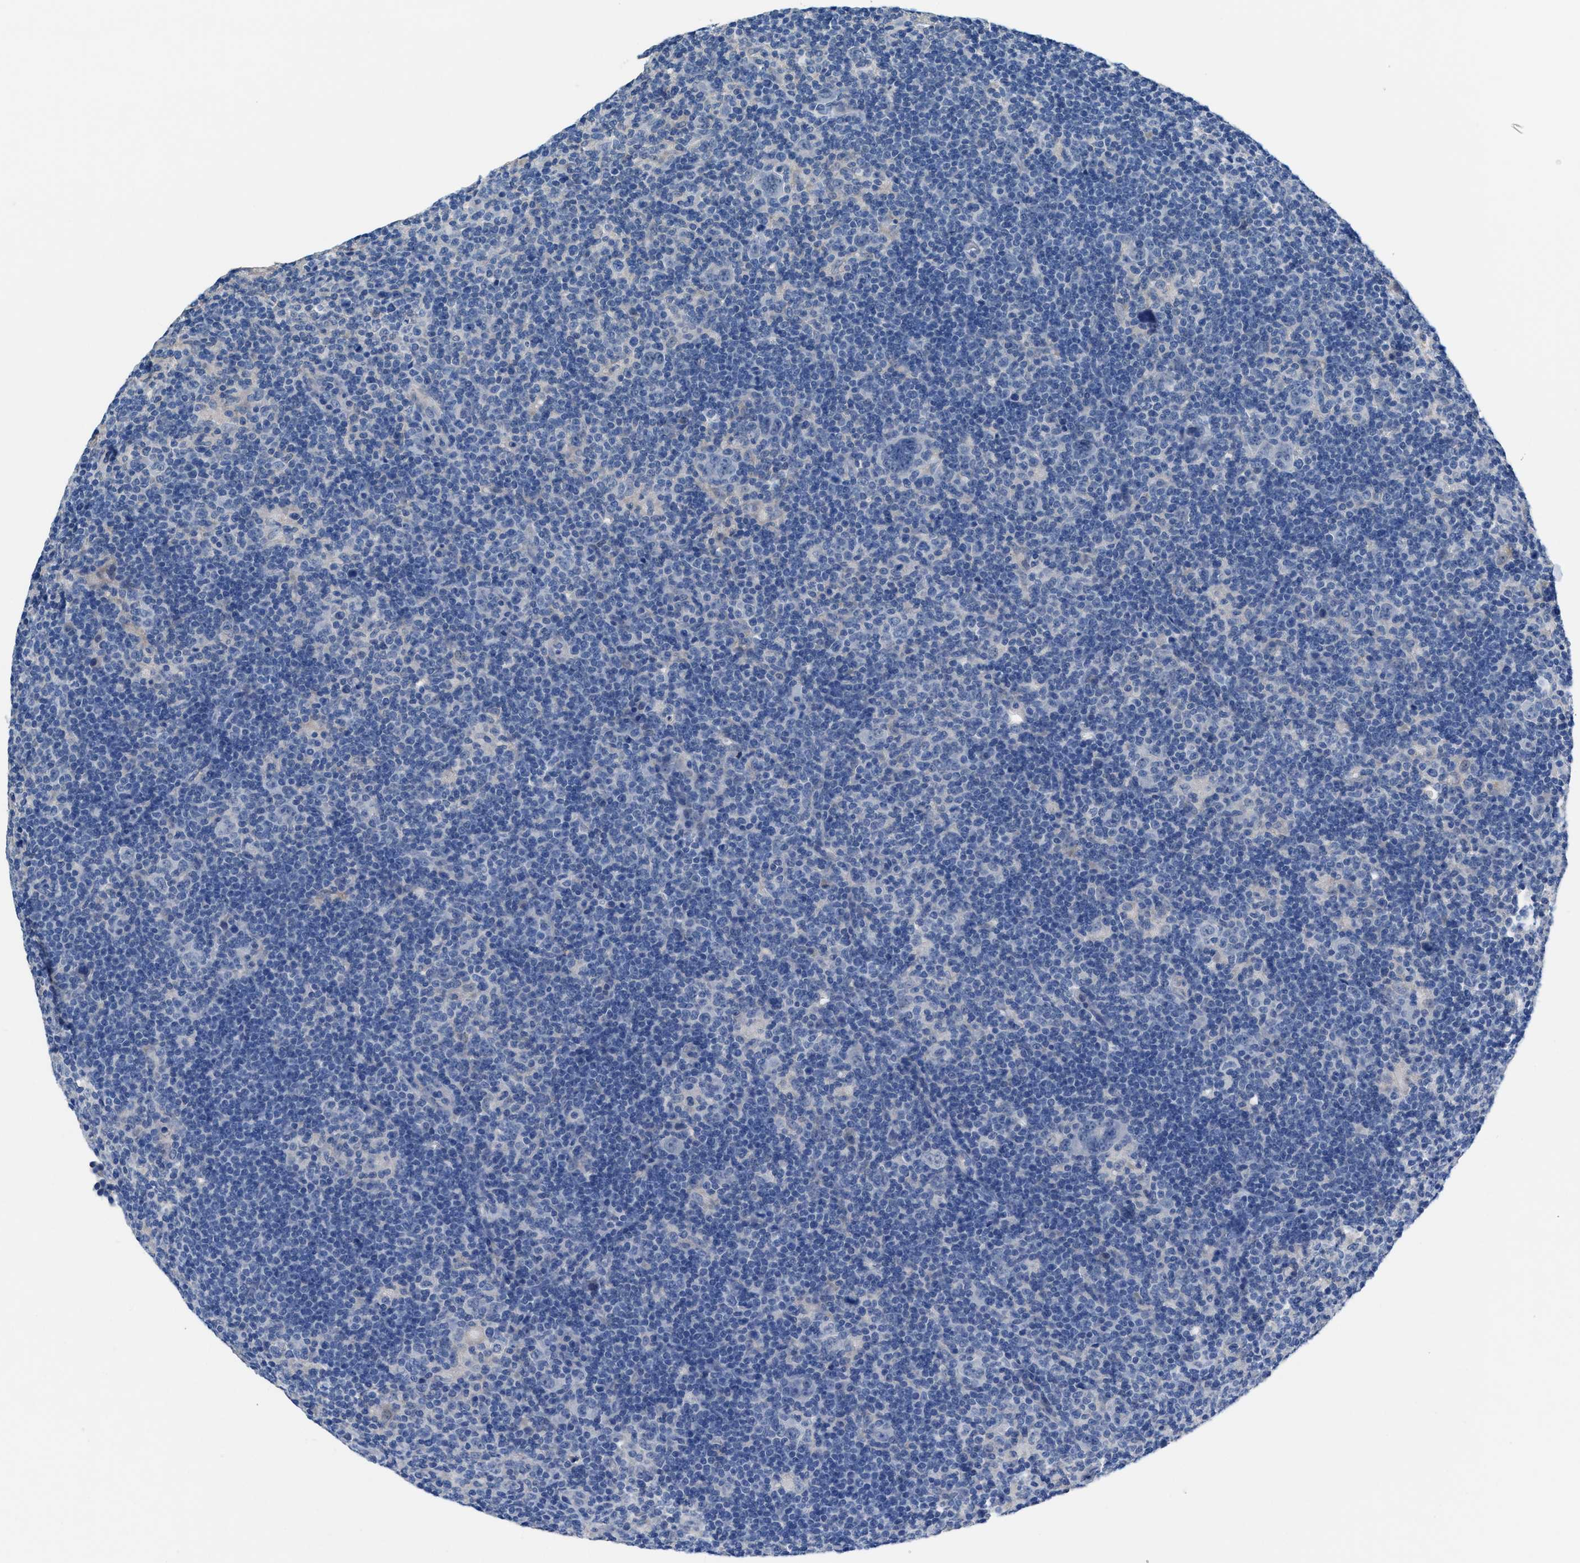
{"staining": {"intensity": "negative", "quantity": "none", "location": "none"}, "tissue": "lymphoma", "cell_type": "Tumor cells", "image_type": "cancer", "snomed": [{"axis": "morphology", "description": "Hodgkin's disease, NOS"}, {"axis": "topography", "description": "Lymph node"}], "caption": "Immunohistochemistry photomicrograph of neoplastic tissue: human lymphoma stained with DAB (3,3'-diaminobenzidine) demonstrates no significant protein staining in tumor cells.", "gene": "SLC10A6", "patient": {"sex": "female", "age": 57}}